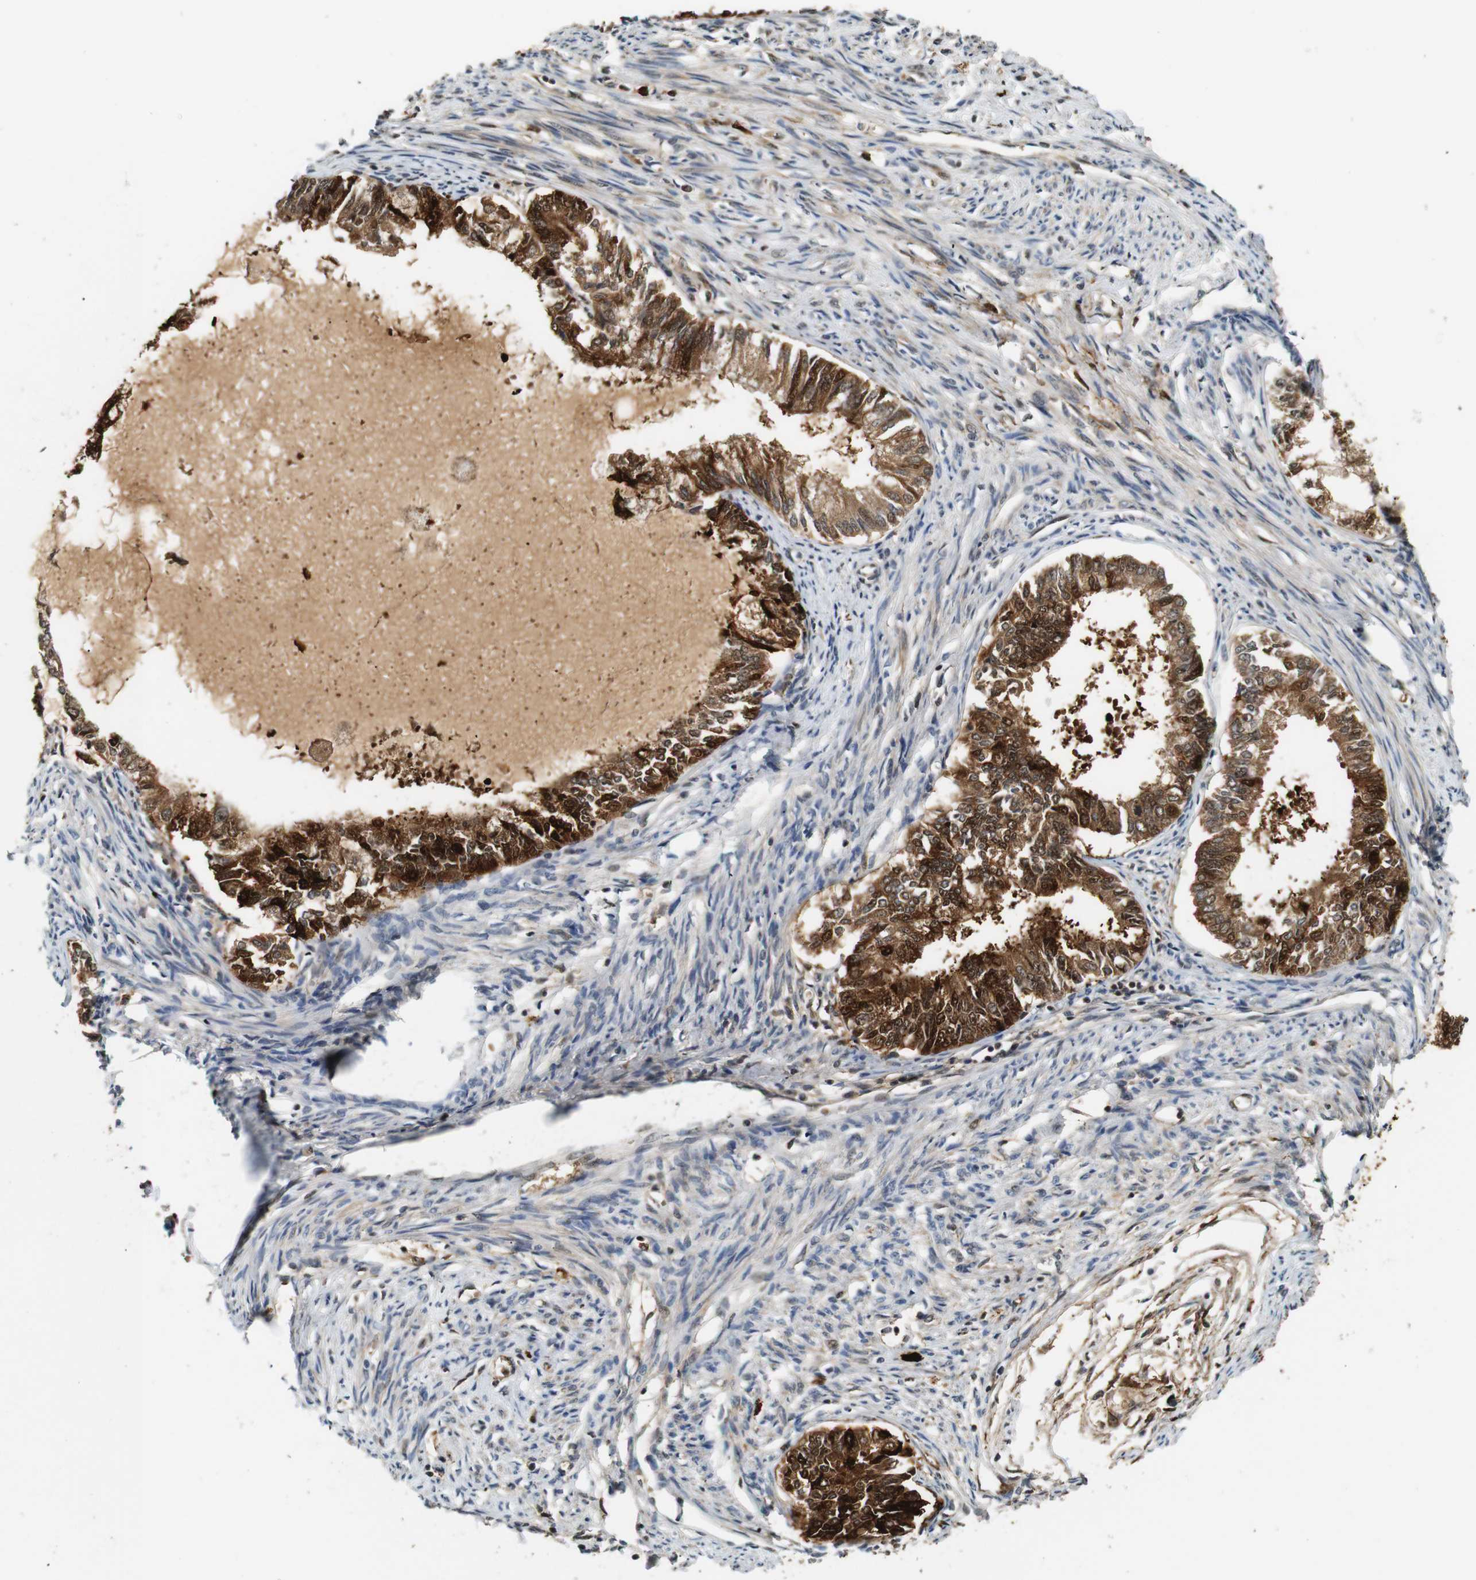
{"staining": {"intensity": "strong", "quantity": ">75%", "location": "cytoplasmic/membranous,nuclear"}, "tissue": "endometrial cancer", "cell_type": "Tumor cells", "image_type": "cancer", "snomed": [{"axis": "morphology", "description": "Adenocarcinoma, NOS"}, {"axis": "topography", "description": "Endometrium"}], "caption": "A high-resolution image shows immunohistochemistry (IHC) staining of endometrial cancer, which demonstrates strong cytoplasmic/membranous and nuclear positivity in approximately >75% of tumor cells.", "gene": "LXN", "patient": {"sex": "female", "age": 86}}